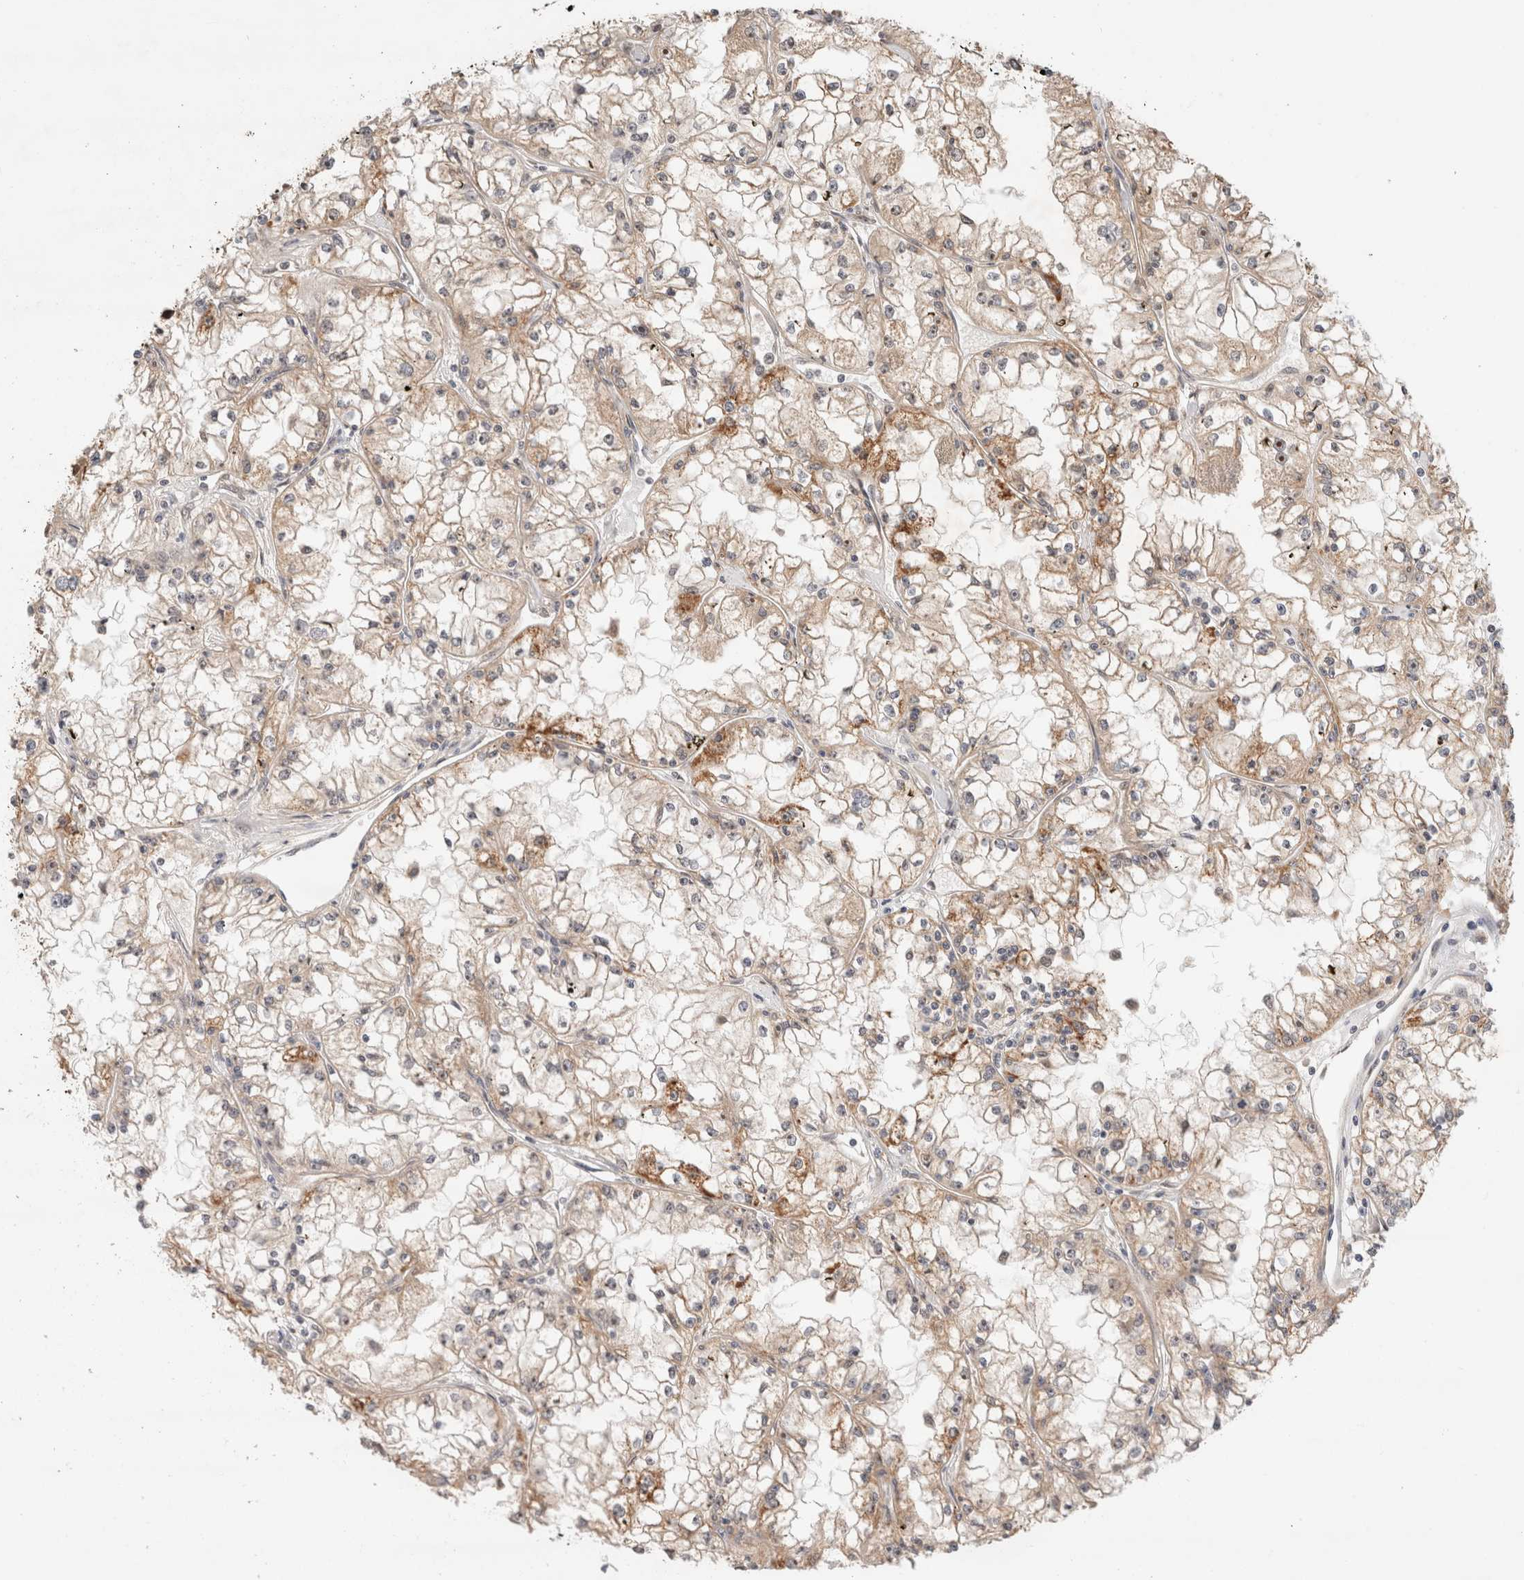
{"staining": {"intensity": "weak", "quantity": "<25%", "location": "cytoplasmic/membranous"}, "tissue": "renal cancer", "cell_type": "Tumor cells", "image_type": "cancer", "snomed": [{"axis": "morphology", "description": "Adenocarcinoma, NOS"}, {"axis": "topography", "description": "Kidney"}], "caption": "Protein analysis of renal cancer (adenocarcinoma) reveals no significant staining in tumor cells.", "gene": "MPHOSPH6", "patient": {"sex": "male", "age": 56}}